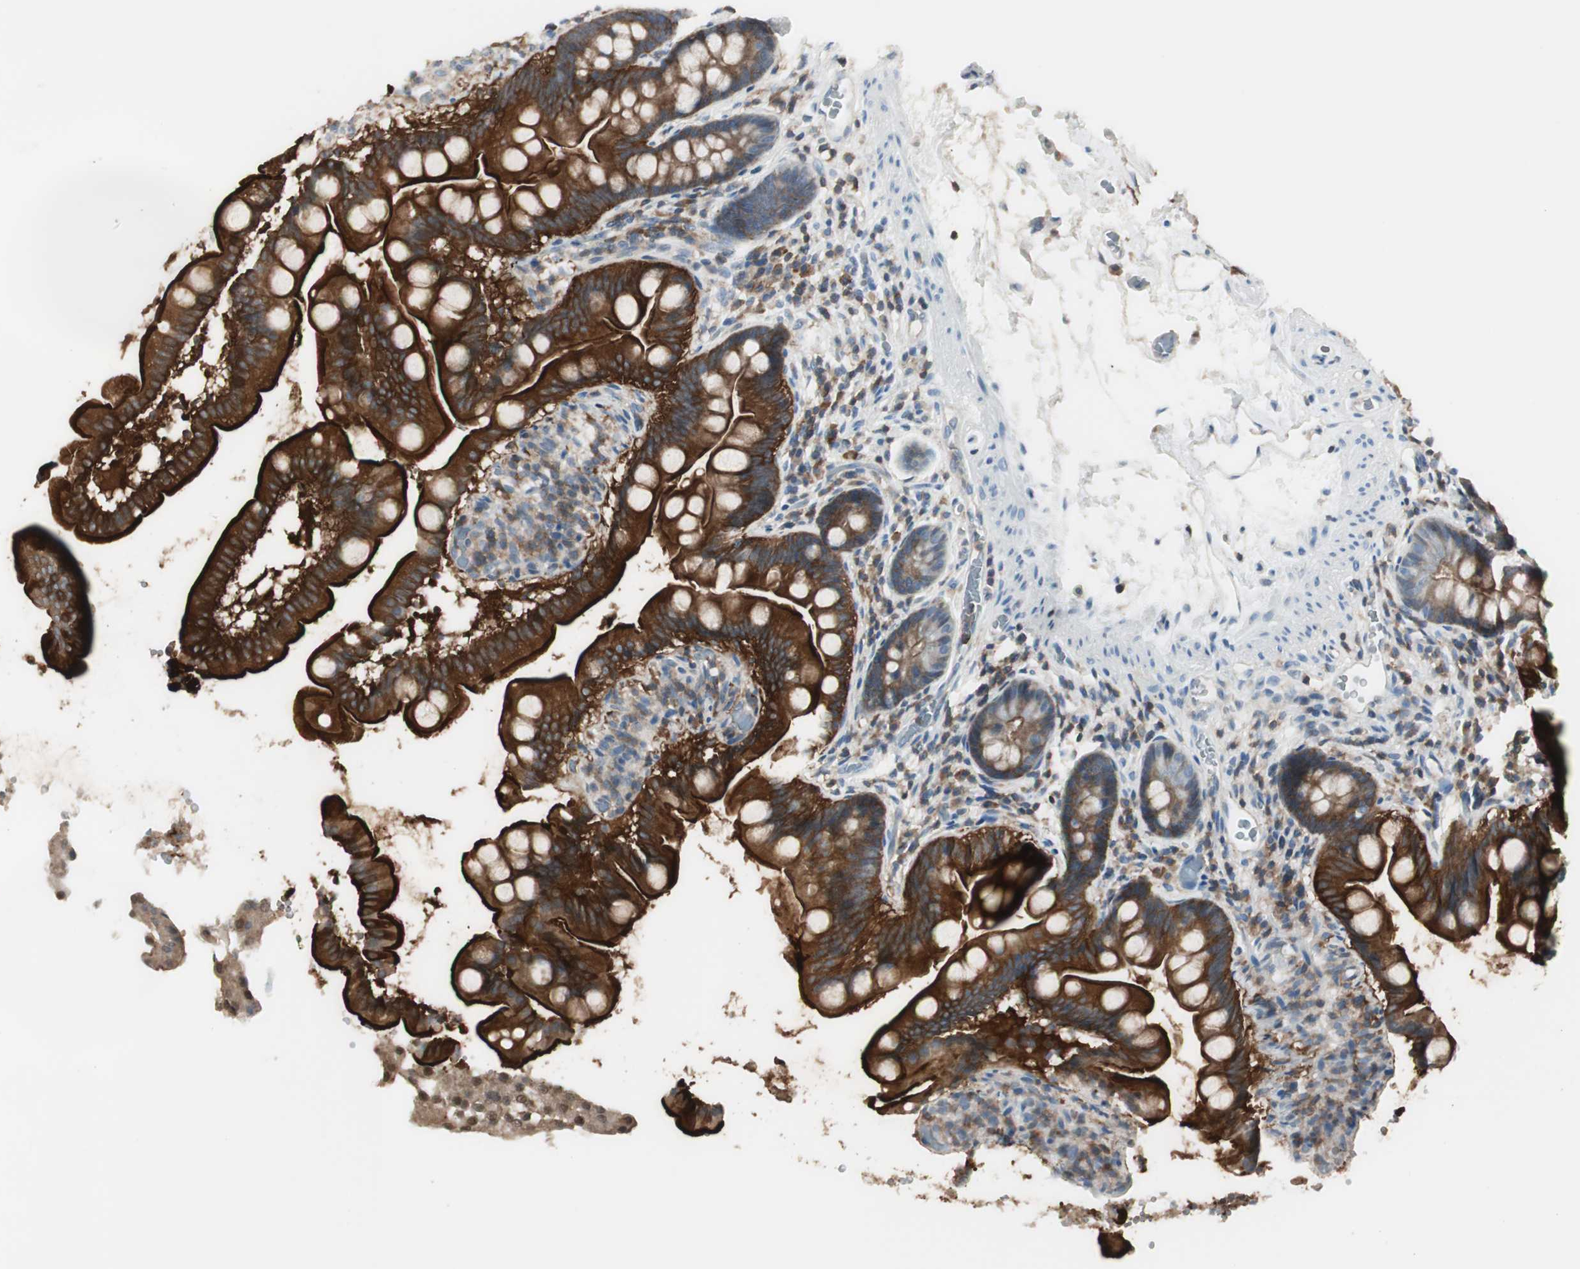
{"staining": {"intensity": "strong", "quantity": ">75%", "location": "cytoplasmic/membranous"}, "tissue": "small intestine", "cell_type": "Glandular cells", "image_type": "normal", "snomed": [{"axis": "morphology", "description": "Normal tissue, NOS"}, {"axis": "topography", "description": "Small intestine"}], "caption": "Benign small intestine demonstrates strong cytoplasmic/membranous staining in about >75% of glandular cells.", "gene": "SLC9A3R1", "patient": {"sex": "female", "age": 56}}